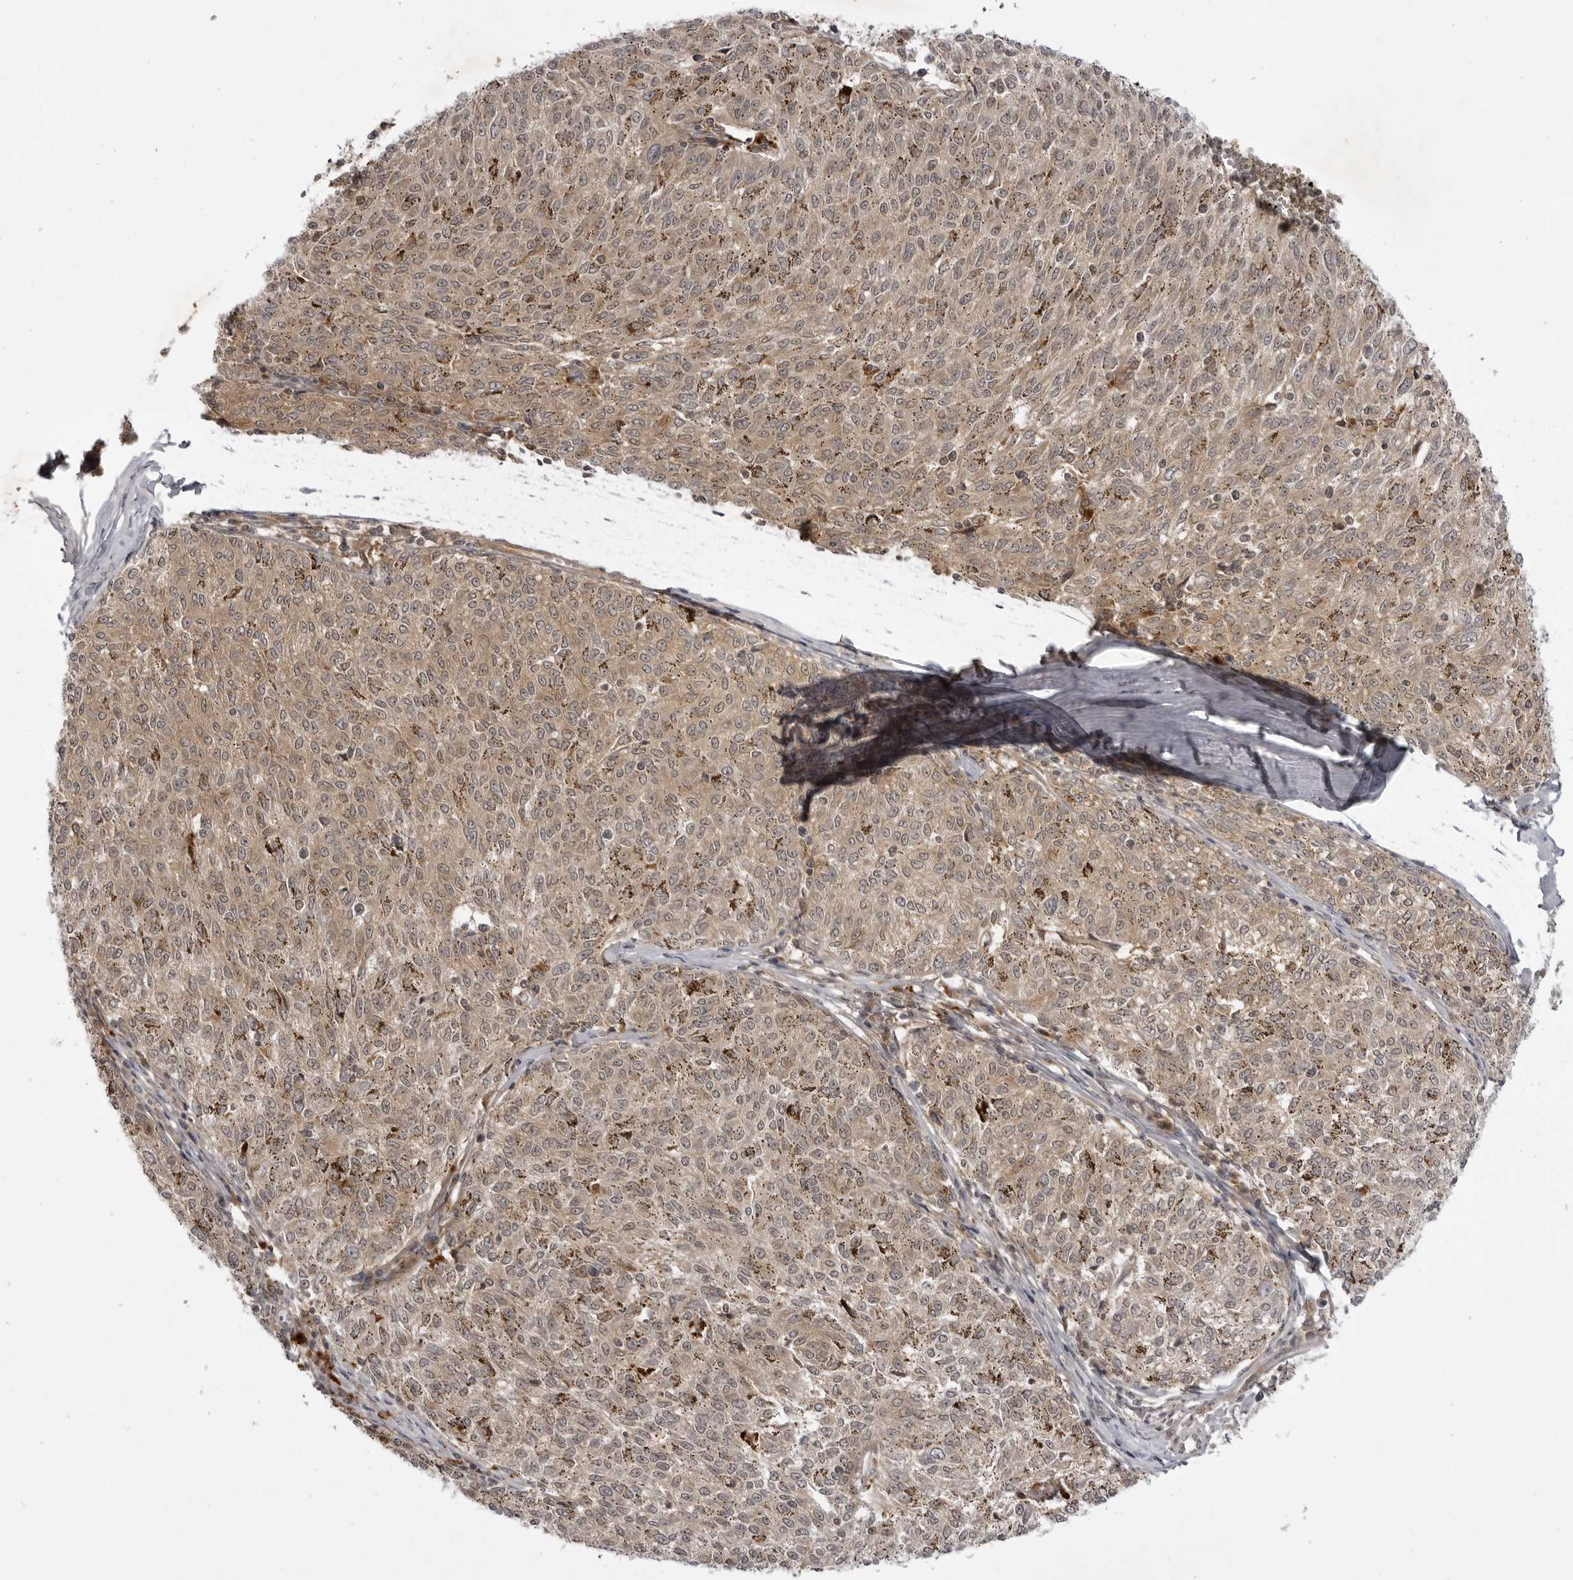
{"staining": {"intensity": "weak", "quantity": ">75%", "location": "cytoplasmic/membranous"}, "tissue": "melanoma", "cell_type": "Tumor cells", "image_type": "cancer", "snomed": [{"axis": "morphology", "description": "Malignant melanoma, NOS"}, {"axis": "topography", "description": "Skin"}], "caption": "Tumor cells exhibit low levels of weak cytoplasmic/membranous staining in approximately >75% of cells in malignant melanoma. The staining was performed using DAB (3,3'-diaminobenzidine) to visualize the protein expression in brown, while the nuclei were stained in blue with hematoxylin (Magnification: 20x).", "gene": "USP43", "patient": {"sex": "female", "age": 72}}